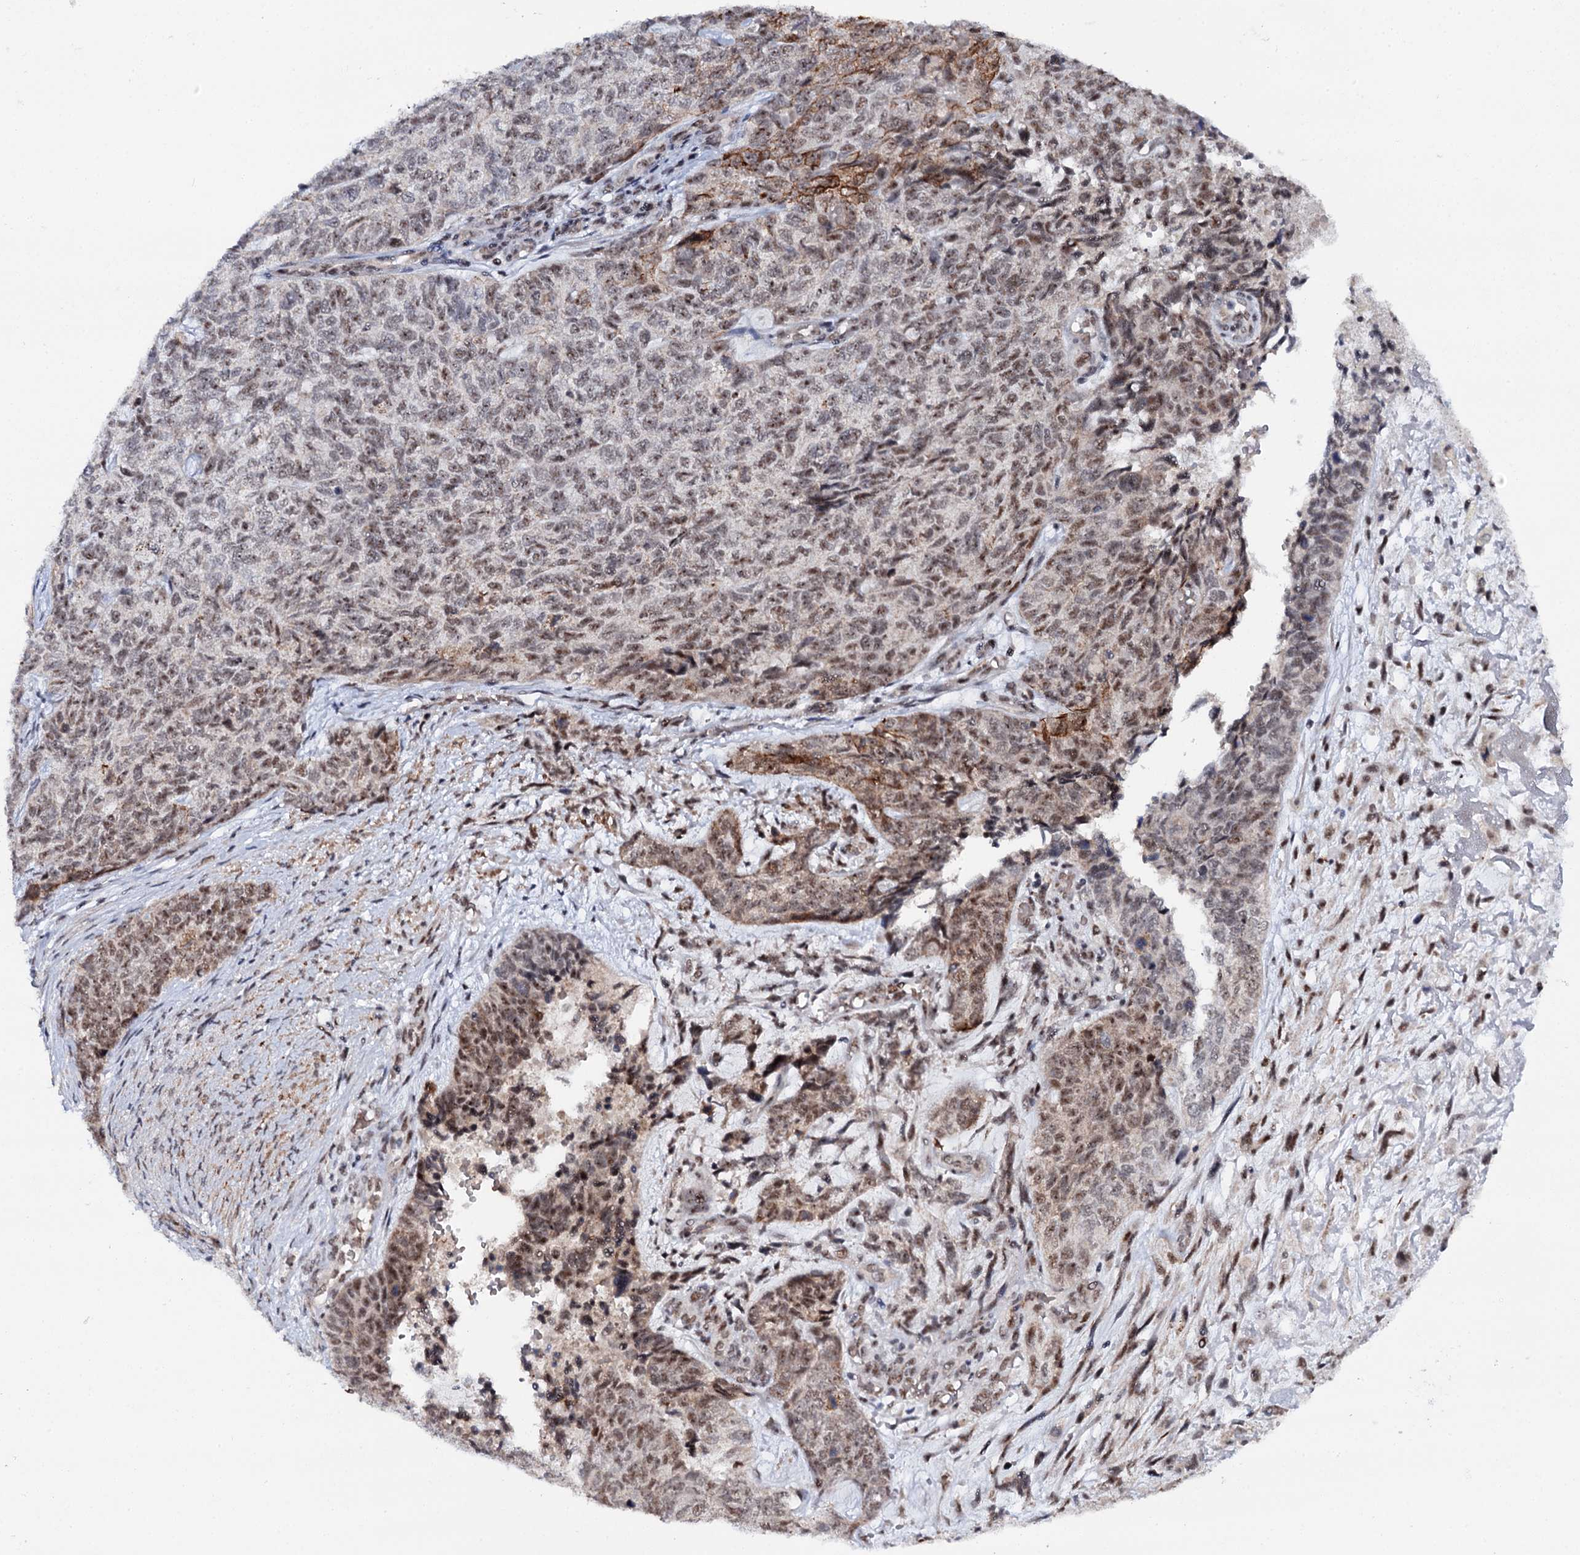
{"staining": {"intensity": "moderate", "quantity": "25%-75%", "location": "cytoplasmic/membranous,nuclear"}, "tissue": "cervical cancer", "cell_type": "Tumor cells", "image_type": "cancer", "snomed": [{"axis": "morphology", "description": "Squamous cell carcinoma, NOS"}, {"axis": "topography", "description": "Cervix"}], "caption": "Cervical cancer (squamous cell carcinoma) stained for a protein (brown) shows moderate cytoplasmic/membranous and nuclear positive positivity in approximately 25%-75% of tumor cells.", "gene": "BUD13", "patient": {"sex": "female", "age": 63}}